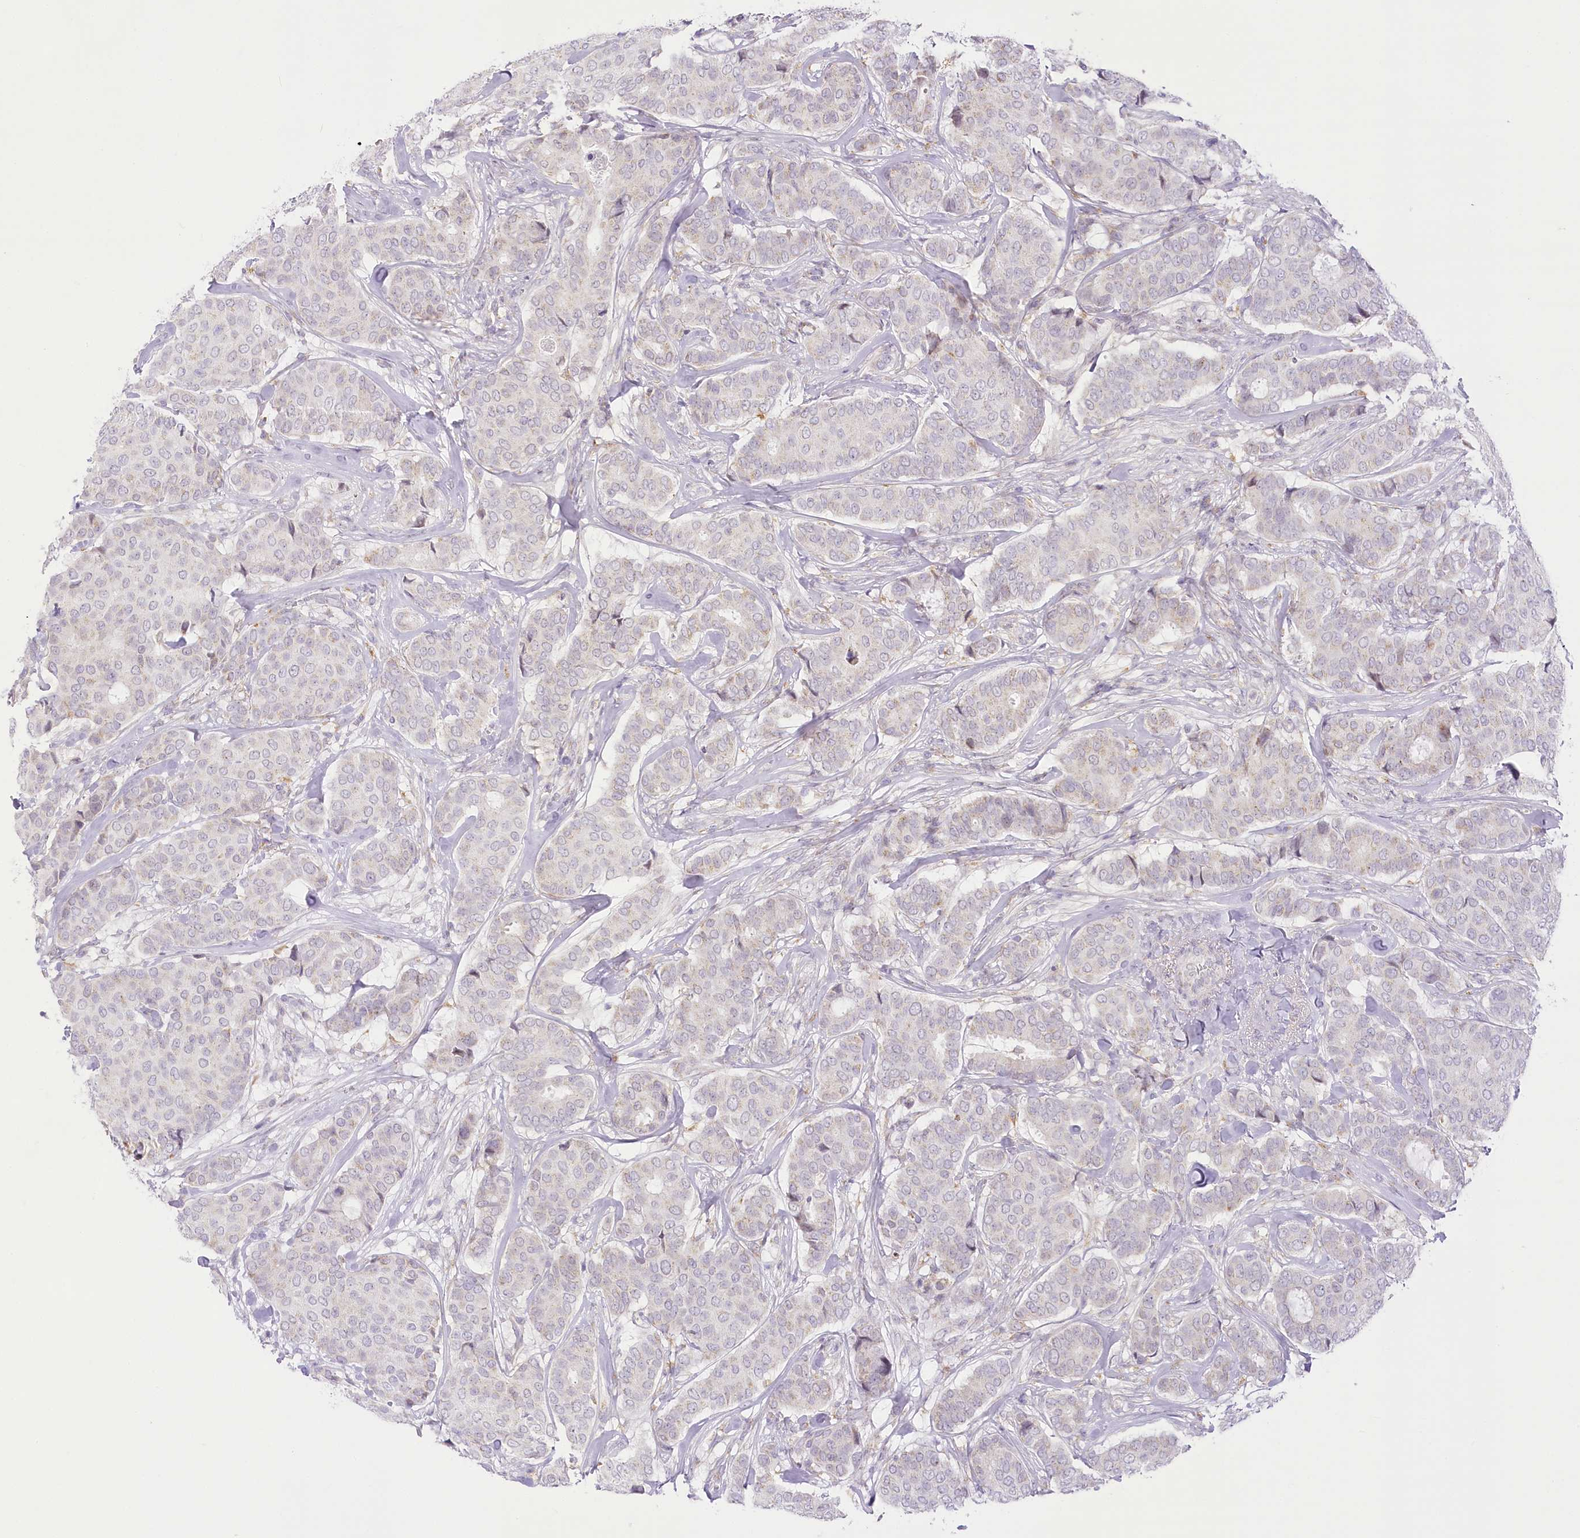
{"staining": {"intensity": "negative", "quantity": "none", "location": "none"}, "tissue": "breast cancer", "cell_type": "Tumor cells", "image_type": "cancer", "snomed": [{"axis": "morphology", "description": "Duct carcinoma"}, {"axis": "topography", "description": "Breast"}], "caption": "Invasive ductal carcinoma (breast) was stained to show a protein in brown. There is no significant positivity in tumor cells.", "gene": "CCDC30", "patient": {"sex": "female", "age": 75}}